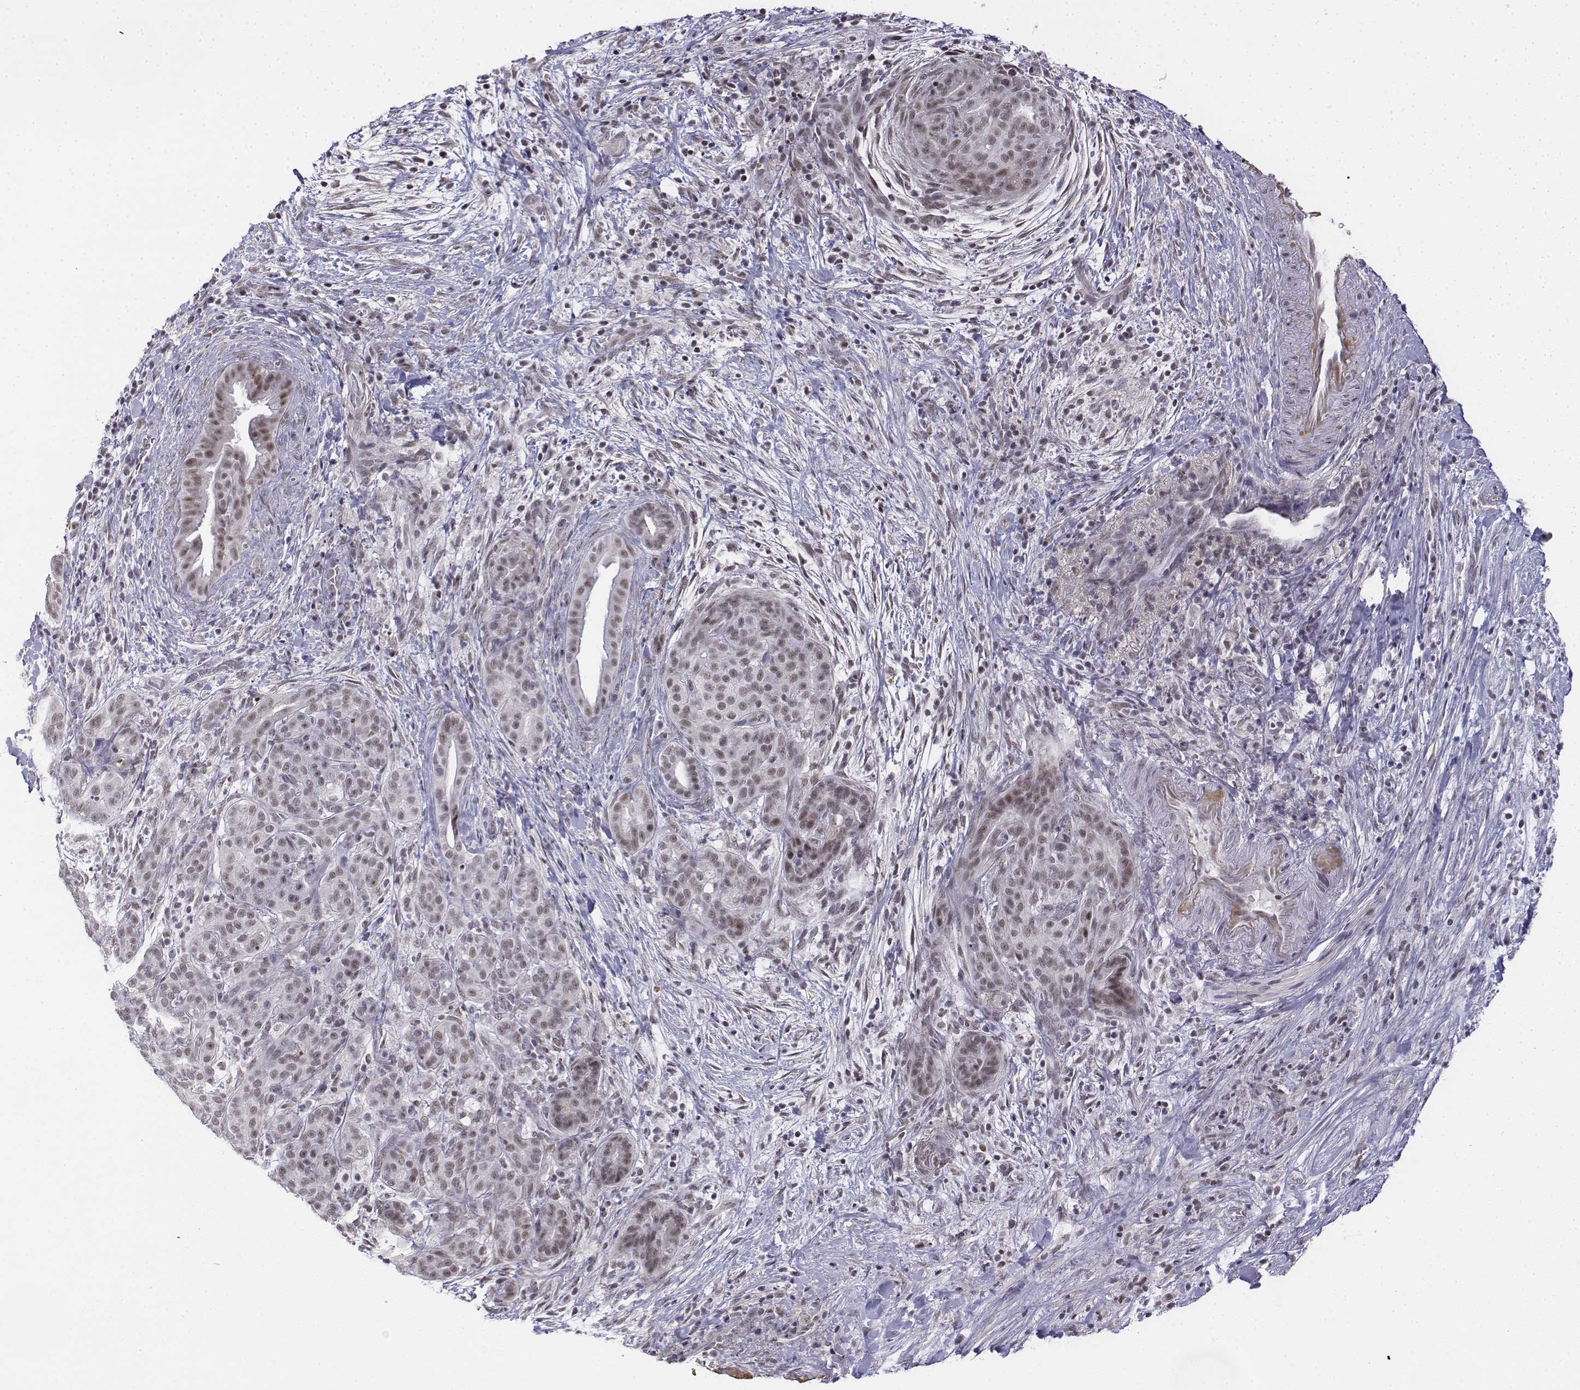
{"staining": {"intensity": "weak", "quantity": ">75%", "location": "nuclear"}, "tissue": "pancreatic cancer", "cell_type": "Tumor cells", "image_type": "cancer", "snomed": [{"axis": "morphology", "description": "Adenocarcinoma, NOS"}, {"axis": "topography", "description": "Pancreas"}], "caption": "Immunohistochemical staining of adenocarcinoma (pancreatic) reveals weak nuclear protein positivity in approximately >75% of tumor cells.", "gene": "SETD1A", "patient": {"sex": "male", "age": 44}}